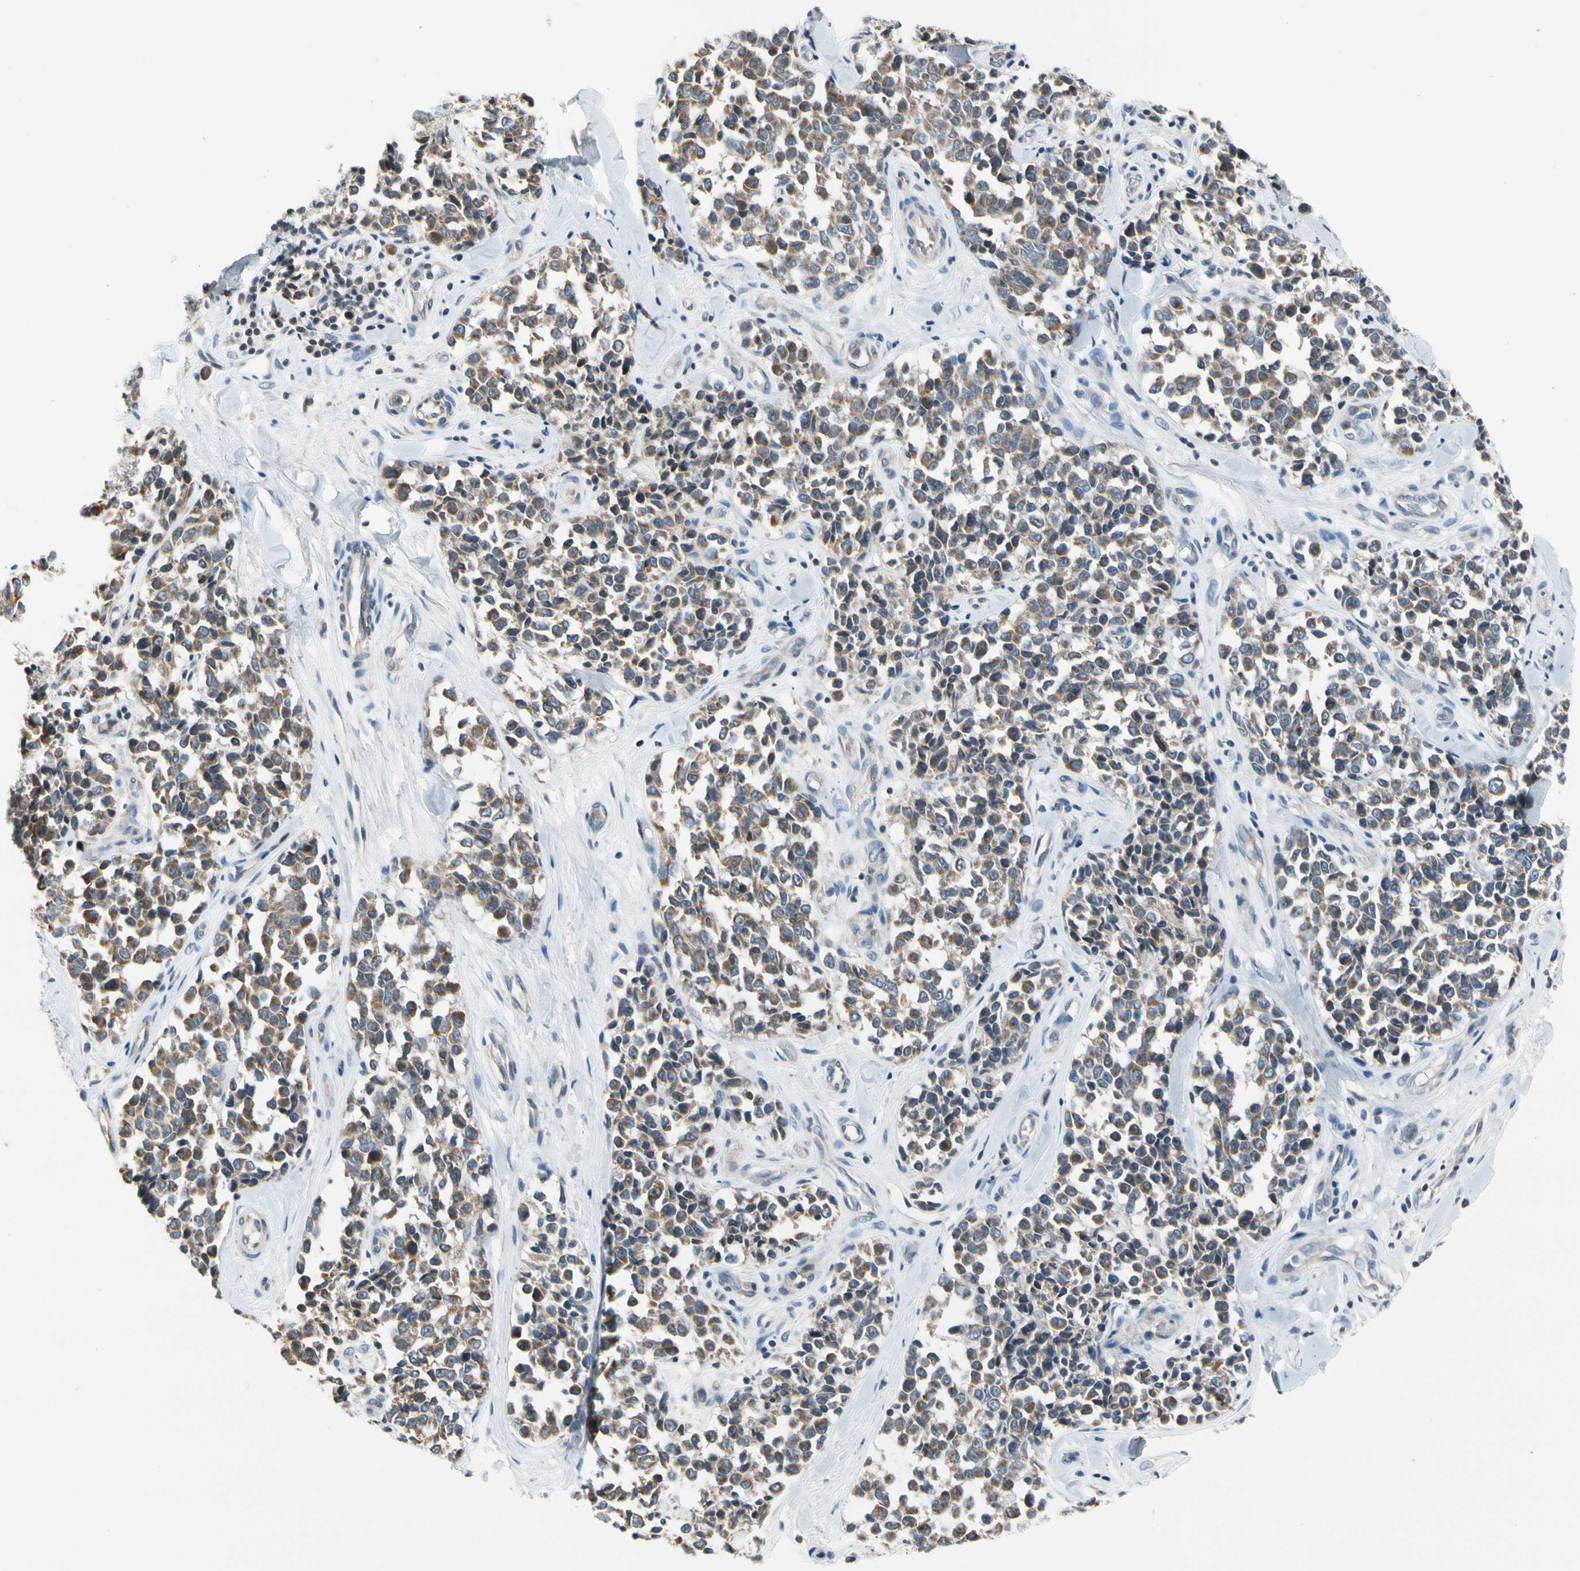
{"staining": {"intensity": "weak", "quantity": ">75%", "location": "cytoplasmic/membranous"}, "tissue": "melanoma", "cell_type": "Tumor cells", "image_type": "cancer", "snomed": [{"axis": "morphology", "description": "Malignant melanoma, NOS"}, {"axis": "topography", "description": "Skin"}], "caption": "This image reveals immunohistochemistry staining of human malignant melanoma, with low weak cytoplasmic/membranous positivity in about >75% of tumor cells.", "gene": "SOX30", "patient": {"sex": "female", "age": 64}}